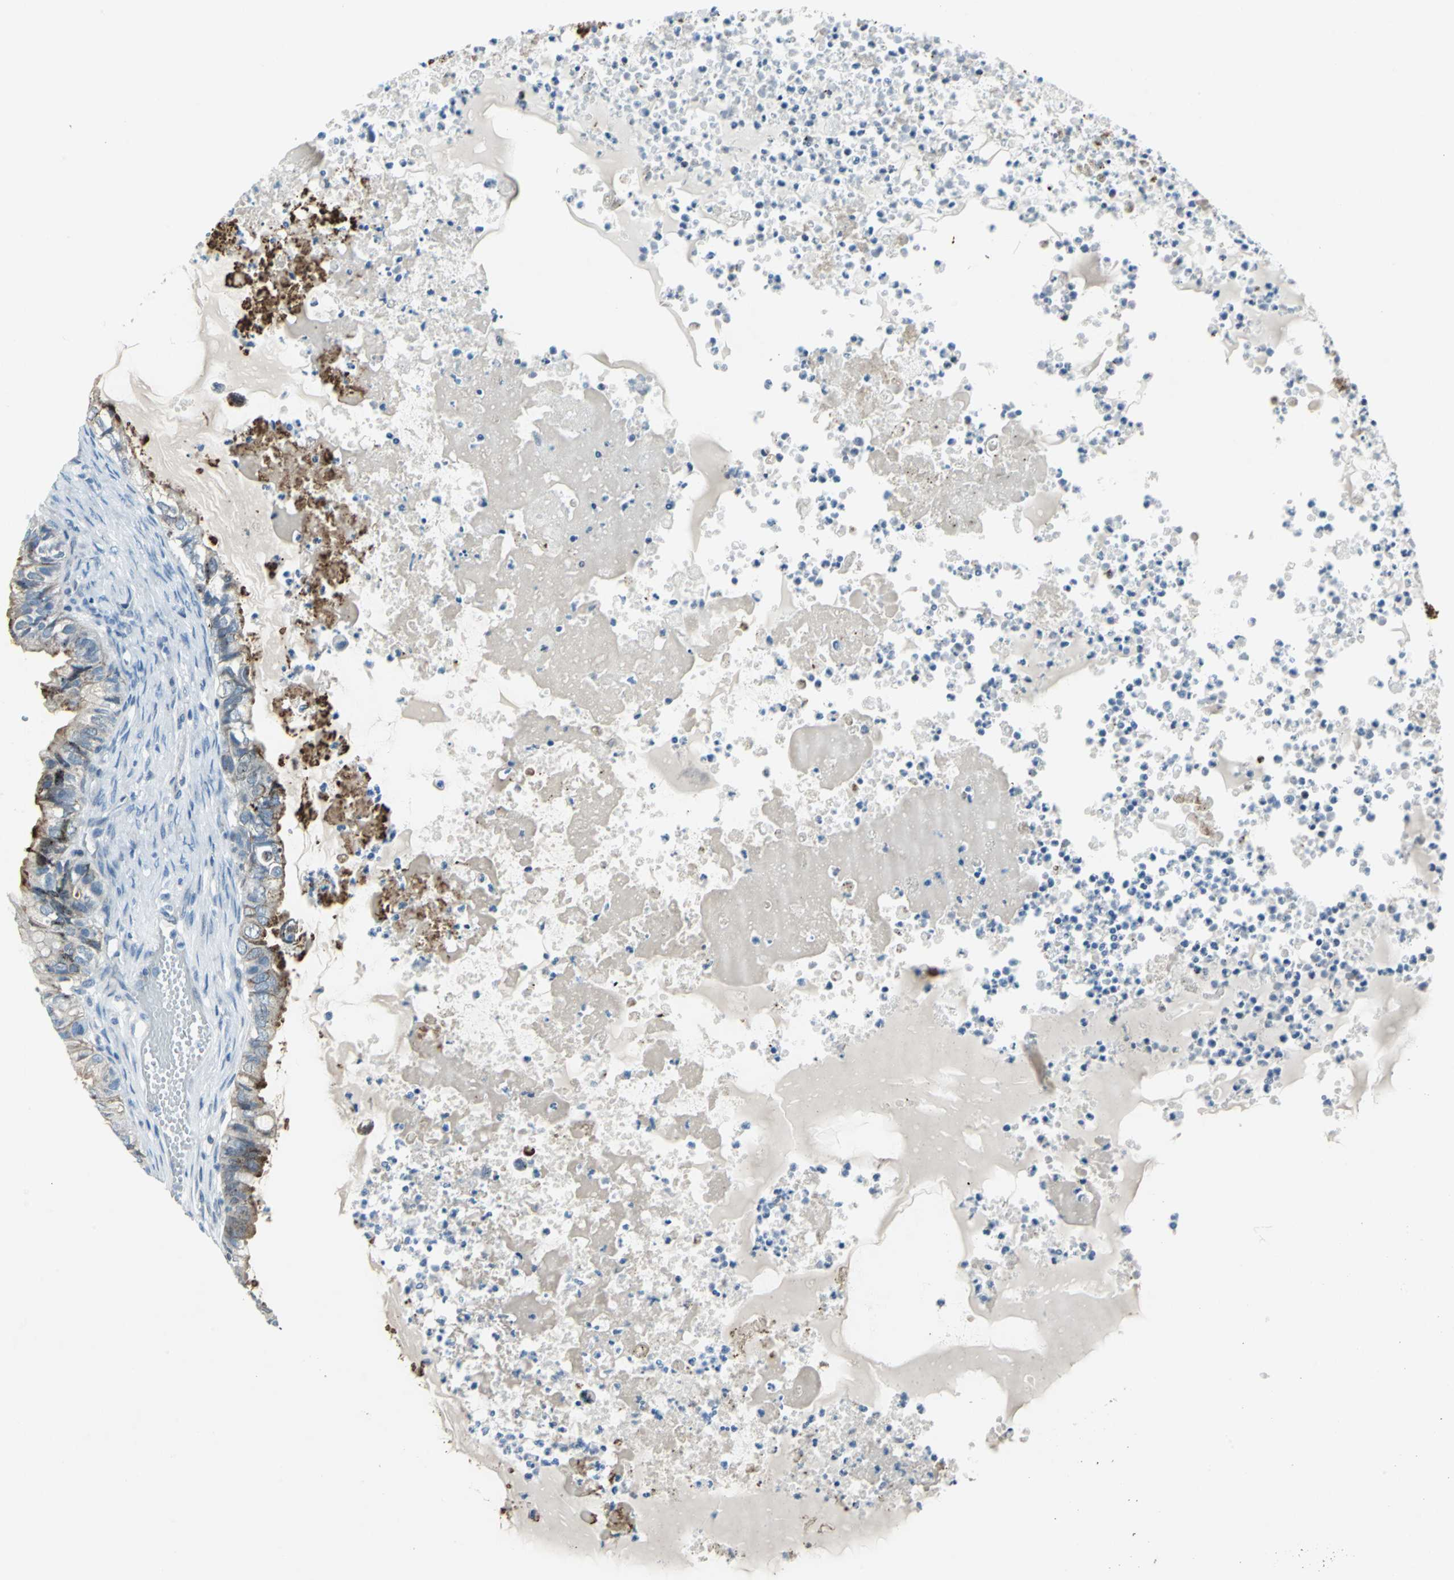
{"staining": {"intensity": "moderate", "quantity": "<25%", "location": "nuclear"}, "tissue": "ovarian cancer", "cell_type": "Tumor cells", "image_type": "cancer", "snomed": [{"axis": "morphology", "description": "Cystadenocarcinoma, mucinous, NOS"}, {"axis": "topography", "description": "Ovary"}], "caption": "This photomicrograph shows immunohistochemistry (IHC) staining of human mucinous cystadenocarcinoma (ovarian), with low moderate nuclear positivity in approximately <25% of tumor cells.", "gene": "SNUPN", "patient": {"sex": "female", "age": 80}}